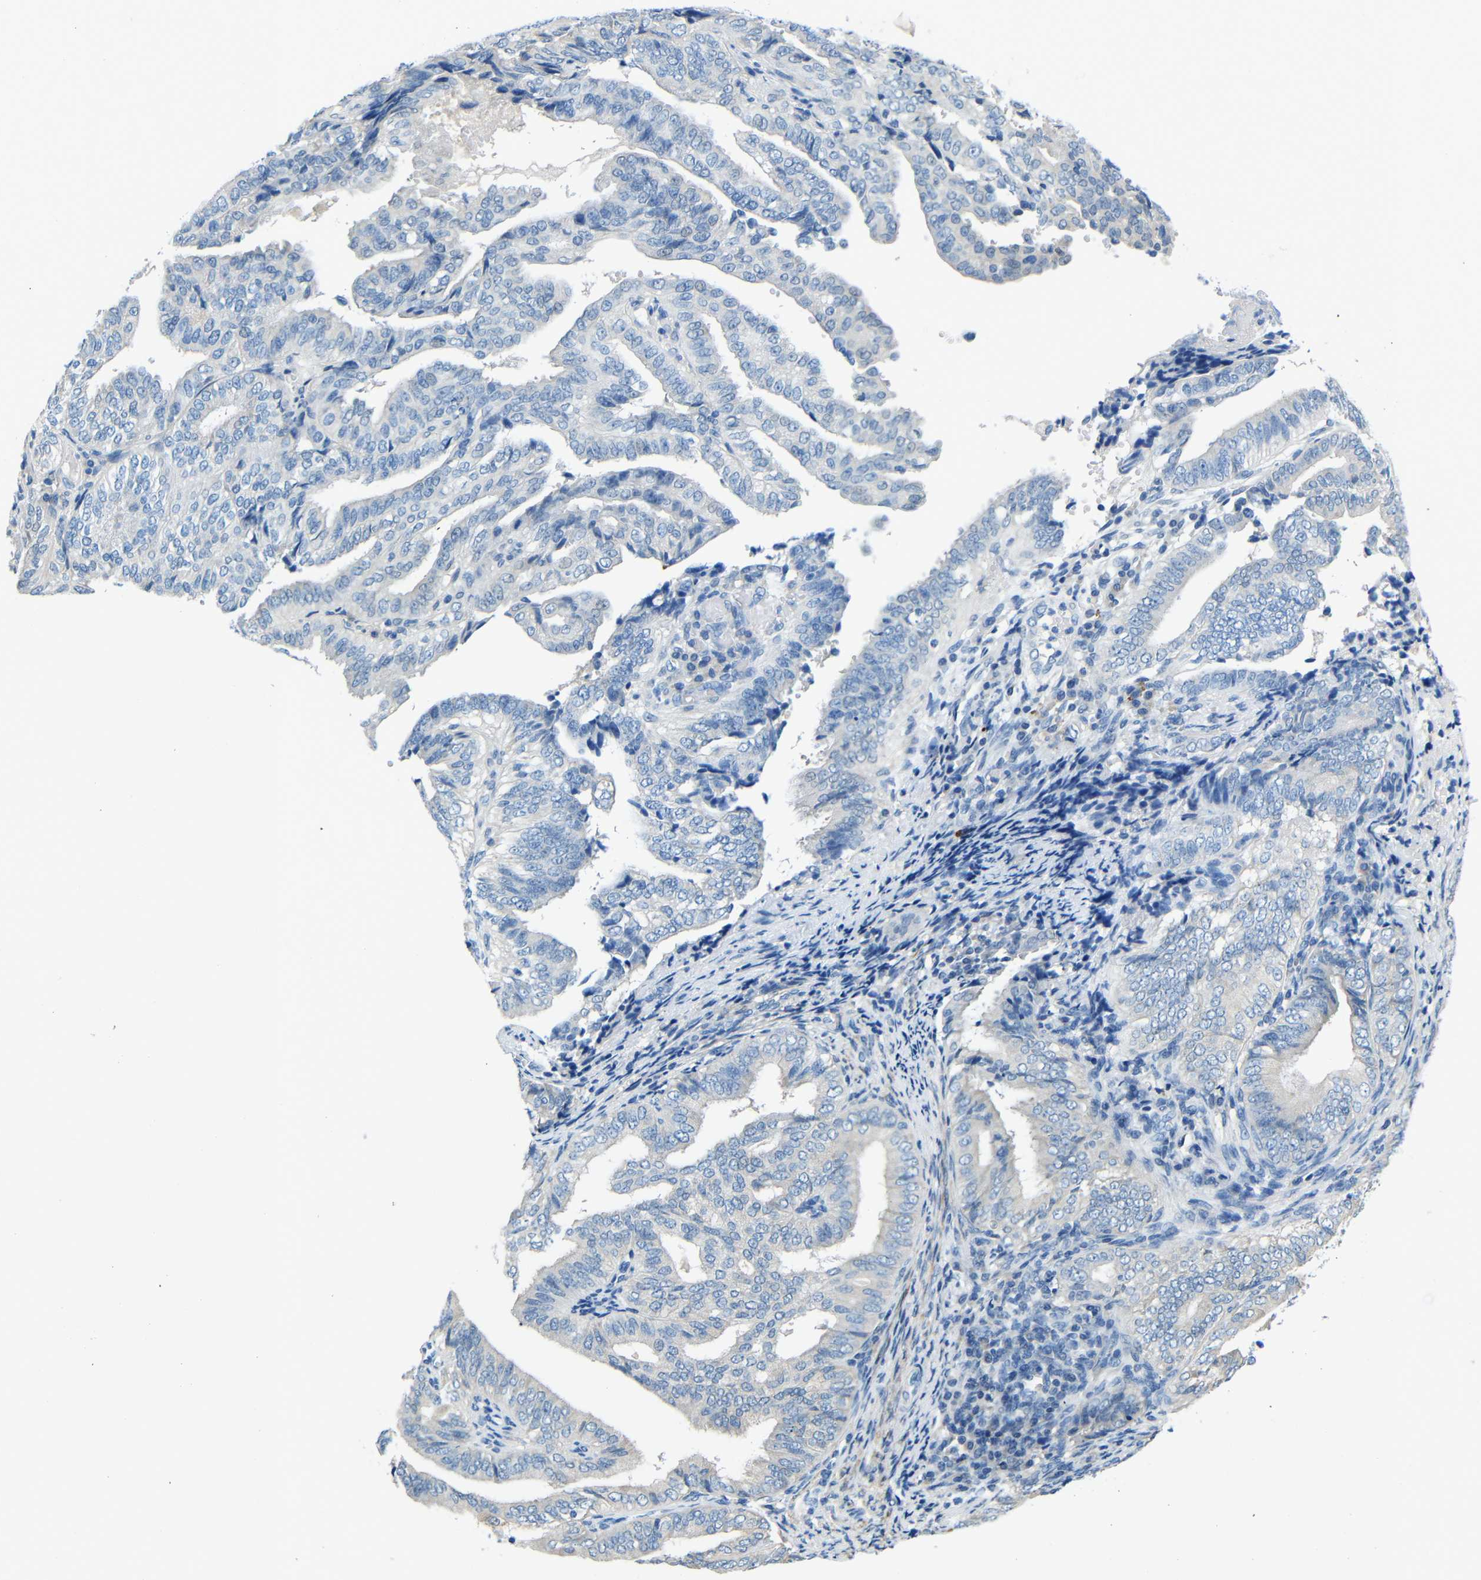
{"staining": {"intensity": "negative", "quantity": "none", "location": "none"}, "tissue": "endometrial cancer", "cell_type": "Tumor cells", "image_type": "cancer", "snomed": [{"axis": "morphology", "description": "Adenocarcinoma, NOS"}, {"axis": "topography", "description": "Endometrium"}], "caption": "This histopathology image is of endometrial adenocarcinoma stained with IHC to label a protein in brown with the nuclei are counter-stained blue. There is no expression in tumor cells.", "gene": "NEGR1", "patient": {"sex": "female", "age": 58}}